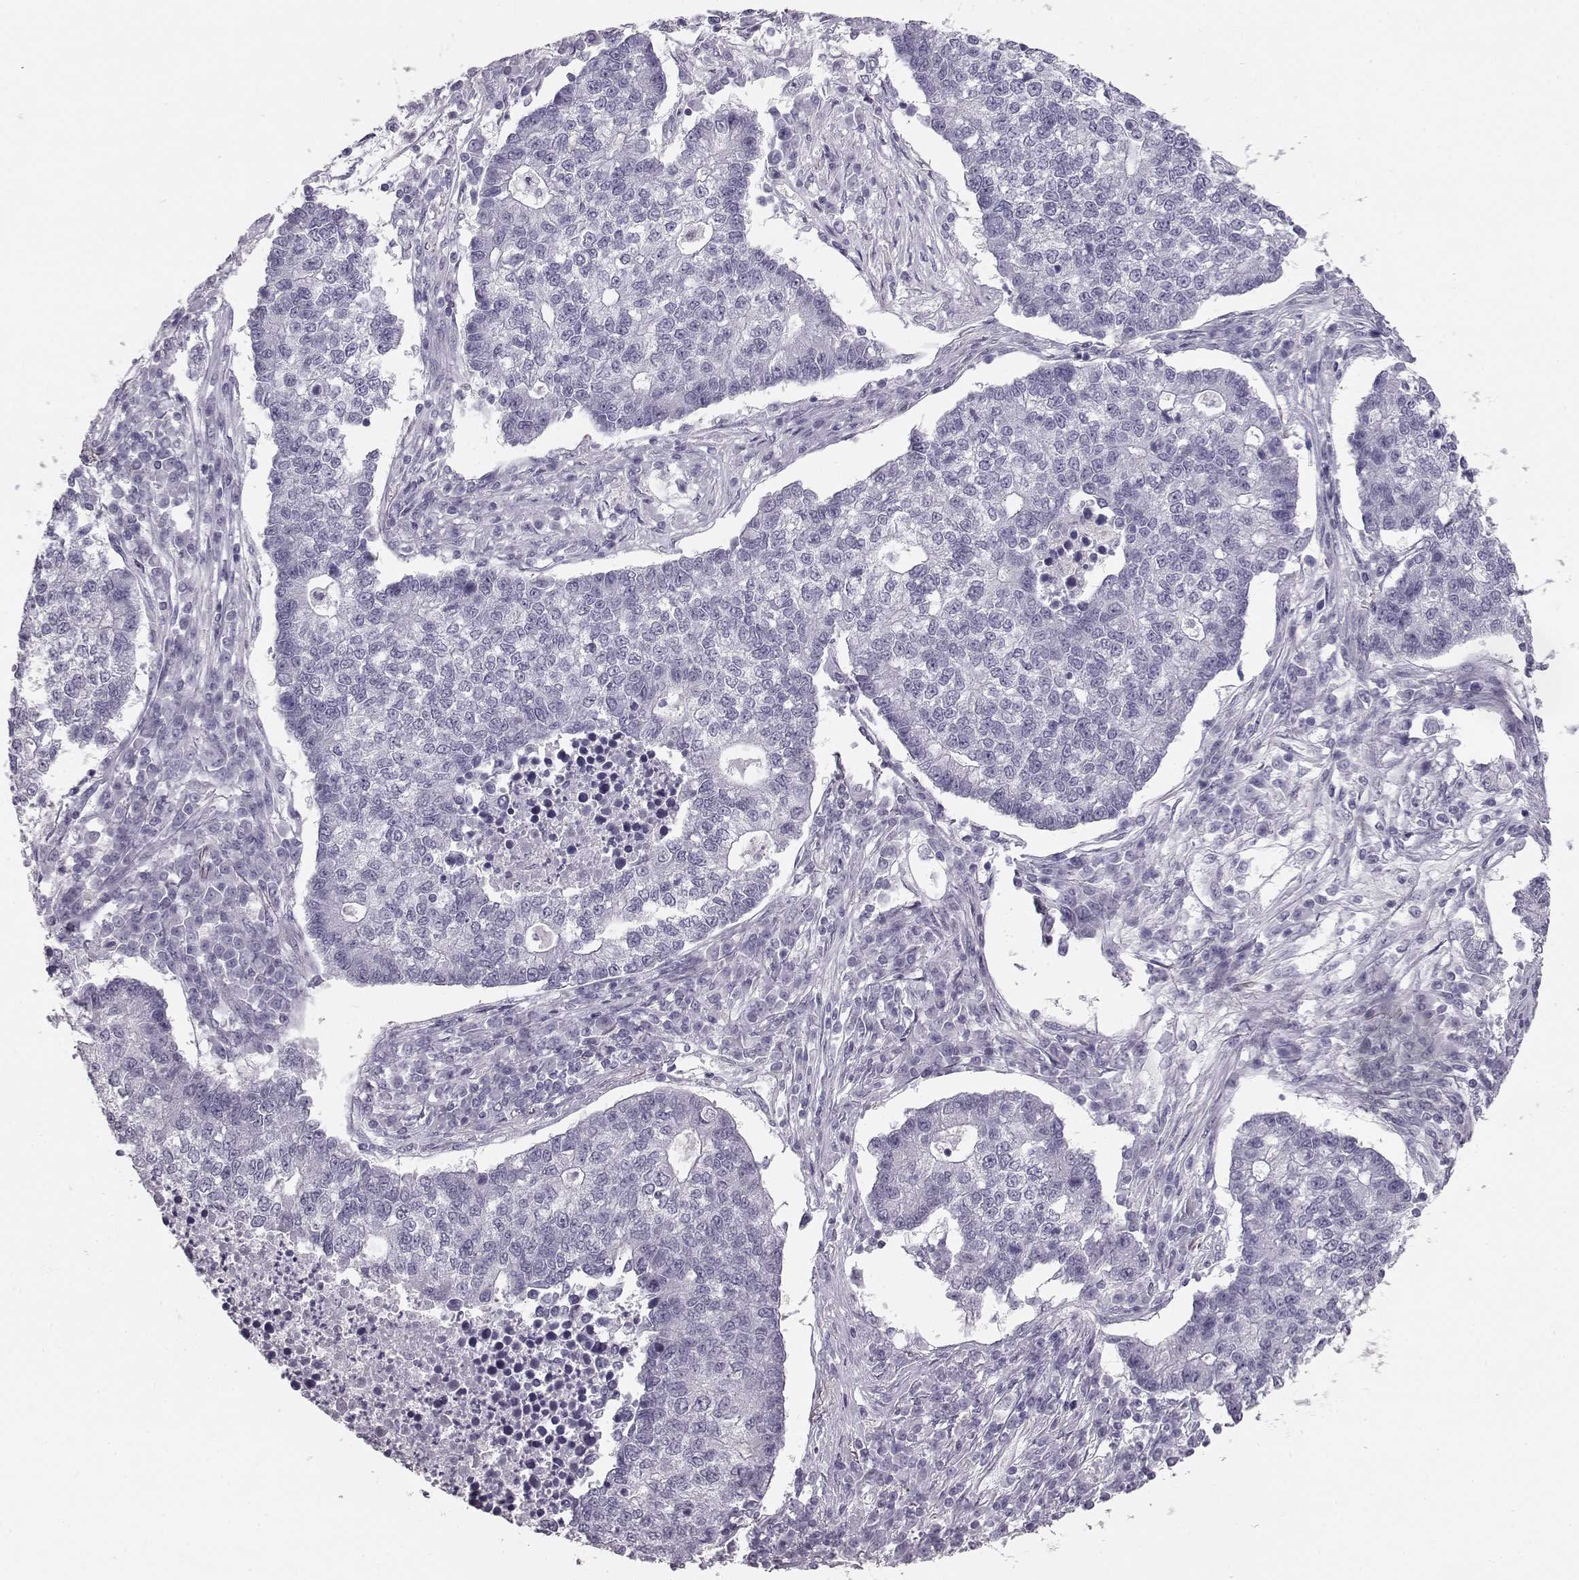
{"staining": {"intensity": "negative", "quantity": "none", "location": "none"}, "tissue": "lung cancer", "cell_type": "Tumor cells", "image_type": "cancer", "snomed": [{"axis": "morphology", "description": "Adenocarcinoma, NOS"}, {"axis": "topography", "description": "Lung"}], "caption": "This micrograph is of adenocarcinoma (lung) stained with immunohistochemistry (IHC) to label a protein in brown with the nuclei are counter-stained blue. There is no positivity in tumor cells. (Immunohistochemistry, brightfield microscopy, high magnification).", "gene": "BFSP2", "patient": {"sex": "male", "age": 57}}